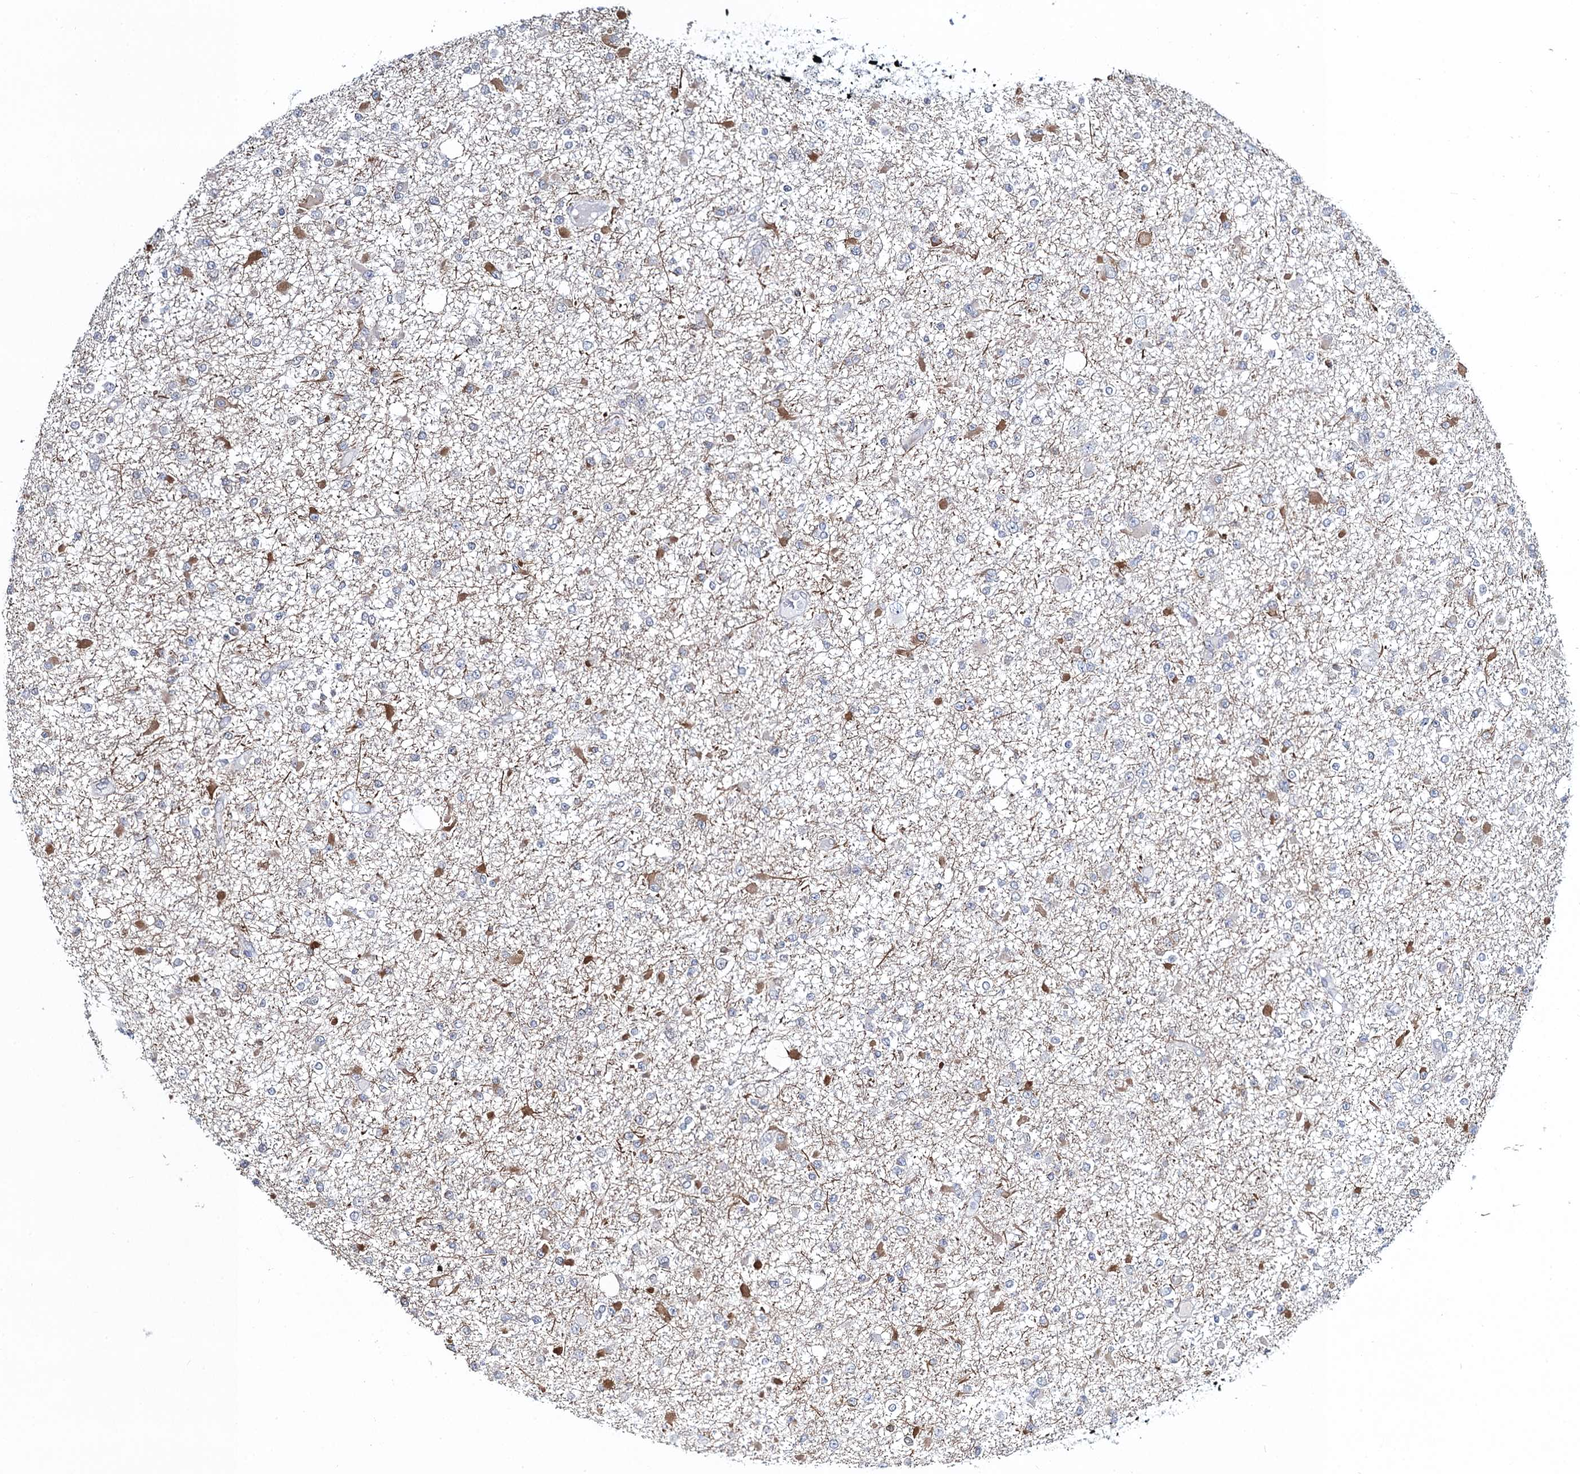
{"staining": {"intensity": "moderate", "quantity": "<25%", "location": "cytoplasmic/membranous"}, "tissue": "glioma", "cell_type": "Tumor cells", "image_type": "cancer", "snomed": [{"axis": "morphology", "description": "Glioma, malignant, Low grade"}, {"axis": "topography", "description": "Brain"}], "caption": "Glioma was stained to show a protein in brown. There is low levels of moderate cytoplasmic/membranous expression in about <25% of tumor cells. (Brightfield microscopy of DAB IHC at high magnification).", "gene": "TOX3", "patient": {"sex": "female", "age": 22}}